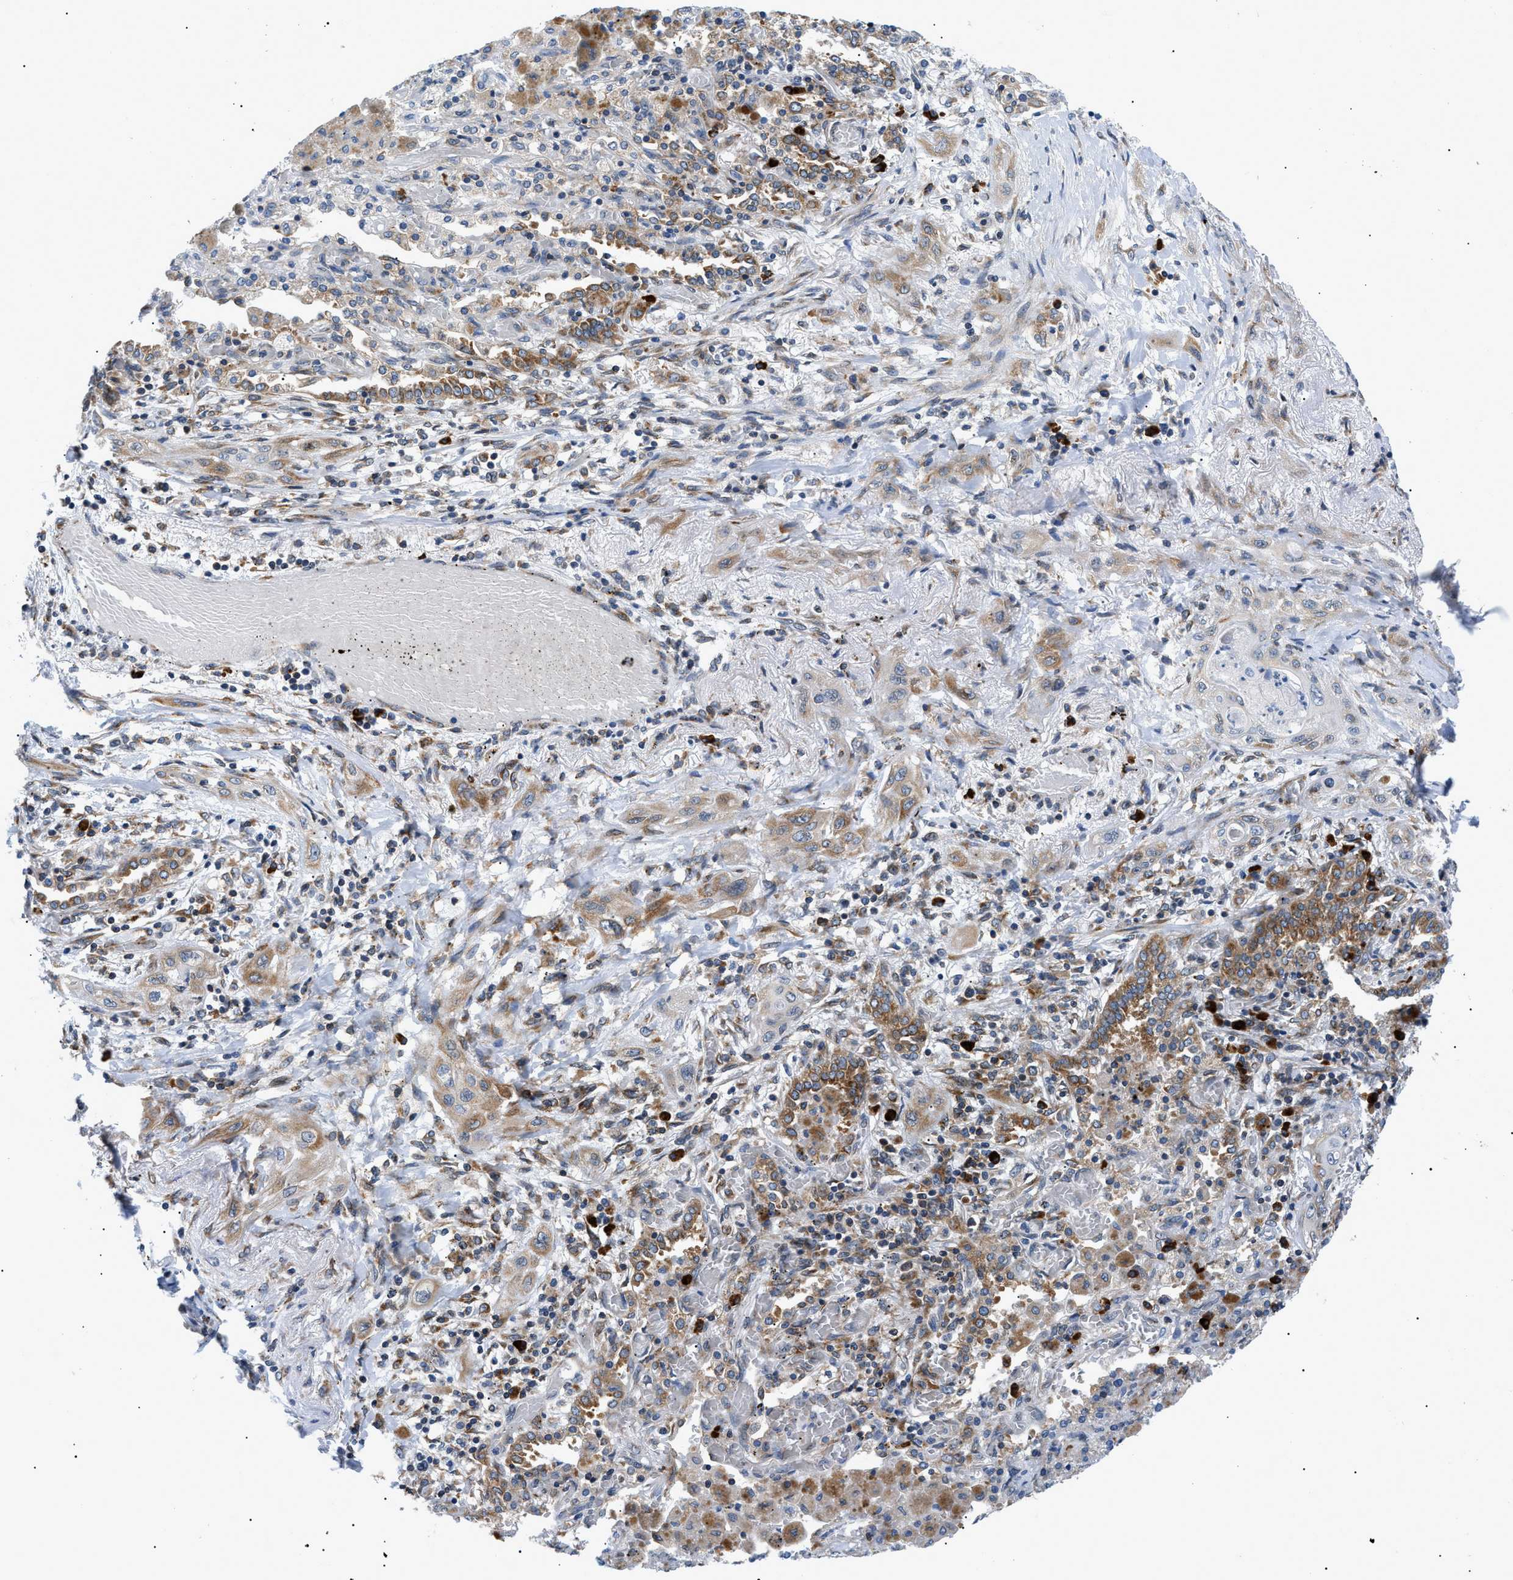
{"staining": {"intensity": "moderate", "quantity": ">75%", "location": "cytoplasmic/membranous"}, "tissue": "lung cancer", "cell_type": "Tumor cells", "image_type": "cancer", "snomed": [{"axis": "morphology", "description": "Squamous cell carcinoma, NOS"}, {"axis": "topography", "description": "Lung"}], "caption": "The immunohistochemical stain highlights moderate cytoplasmic/membranous expression in tumor cells of lung squamous cell carcinoma tissue. The staining was performed using DAB, with brown indicating positive protein expression. Nuclei are stained blue with hematoxylin.", "gene": "DERL1", "patient": {"sex": "female", "age": 47}}